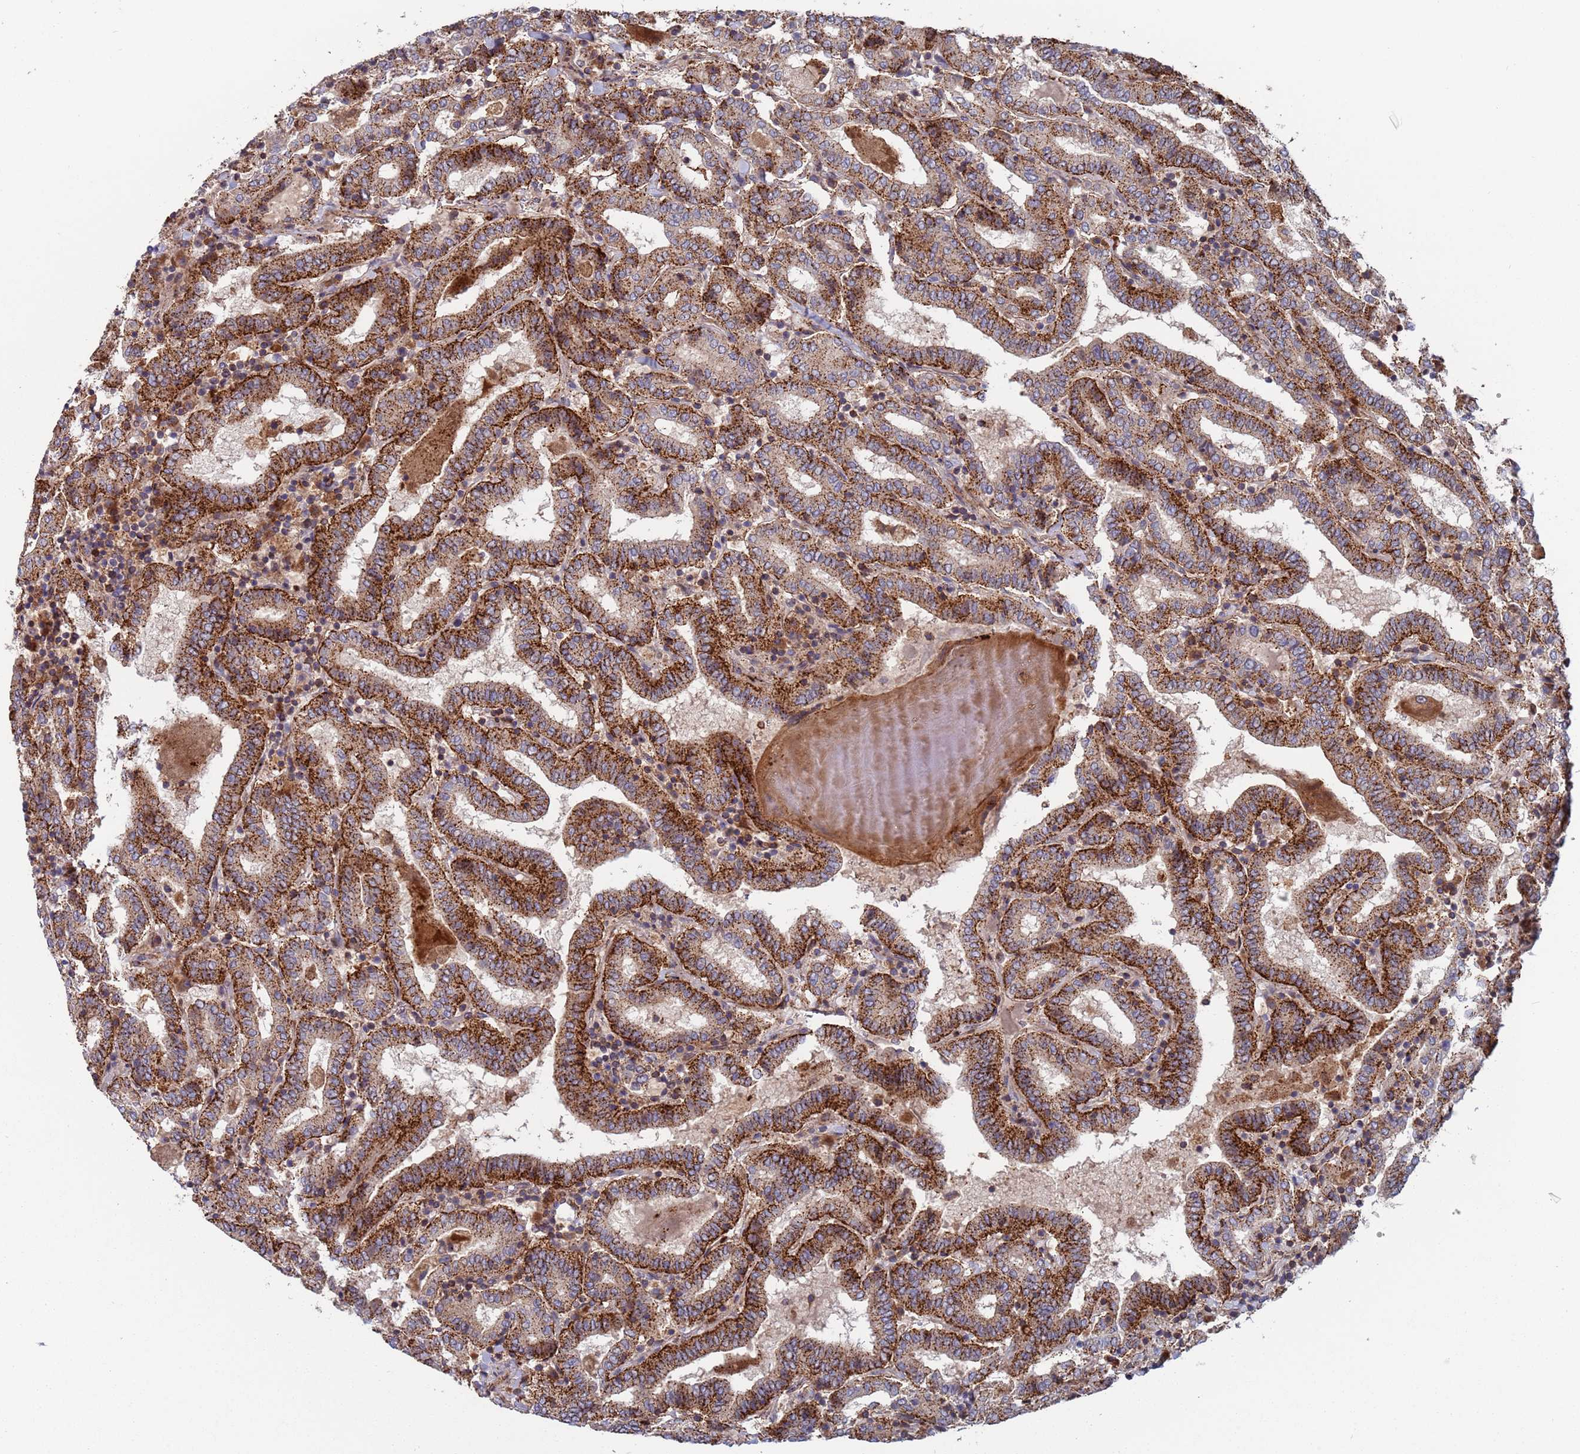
{"staining": {"intensity": "strong", "quantity": ">75%", "location": "cytoplasmic/membranous"}, "tissue": "thyroid cancer", "cell_type": "Tumor cells", "image_type": "cancer", "snomed": [{"axis": "morphology", "description": "Papillary adenocarcinoma, NOS"}, {"axis": "topography", "description": "Thyroid gland"}], "caption": "An immunohistochemistry image of neoplastic tissue is shown. Protein staining in brown highlights strong cytoplasmic/membranous positivity in thyroid papillary adenocarcinoma within tumor cells. (Stains: DAB in brown, nuclei in blue, Microscopy: brightfield microscopy at high magnification).", "gene": "MALRD1", "patient": {"sex": "female", "age": 72}}